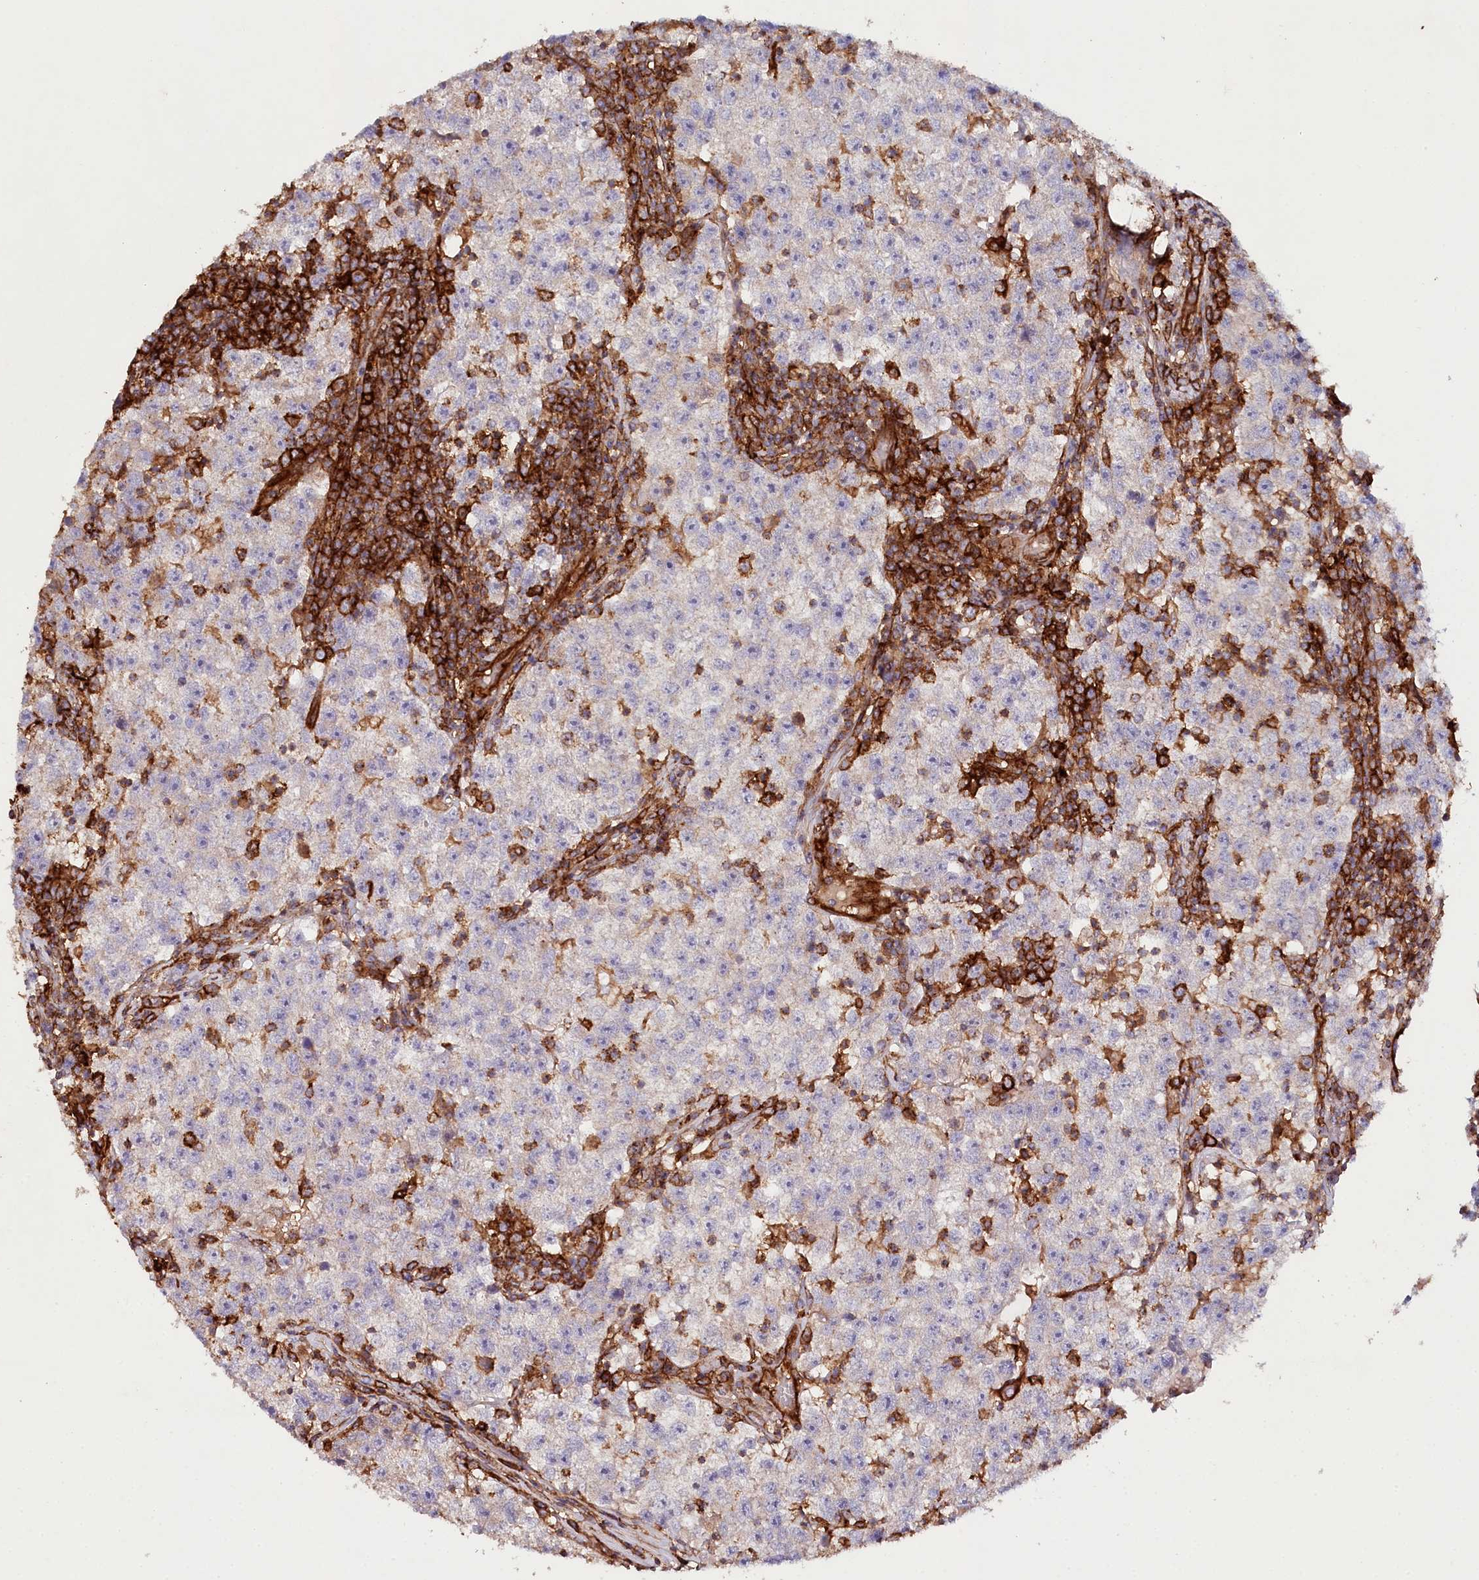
{"staining": {"intensity": "negative", "quantity": "none", "location": "none"}, "tissue": "testis cancer", "cell_type": "Tumor cells", "image_type": "cancer", "snomed": [{"axis": "morphology", "description": "Seminoma, NOS"}, {"axis": "topography", "description": "Testis"}], "caption": "An IHC histopathology image of seminoma (testis) is shown. There is no staining in tumor cells of seminoma (testis).", "gene": "RBP5", "patient": {"sex": "male", "age": 22}}